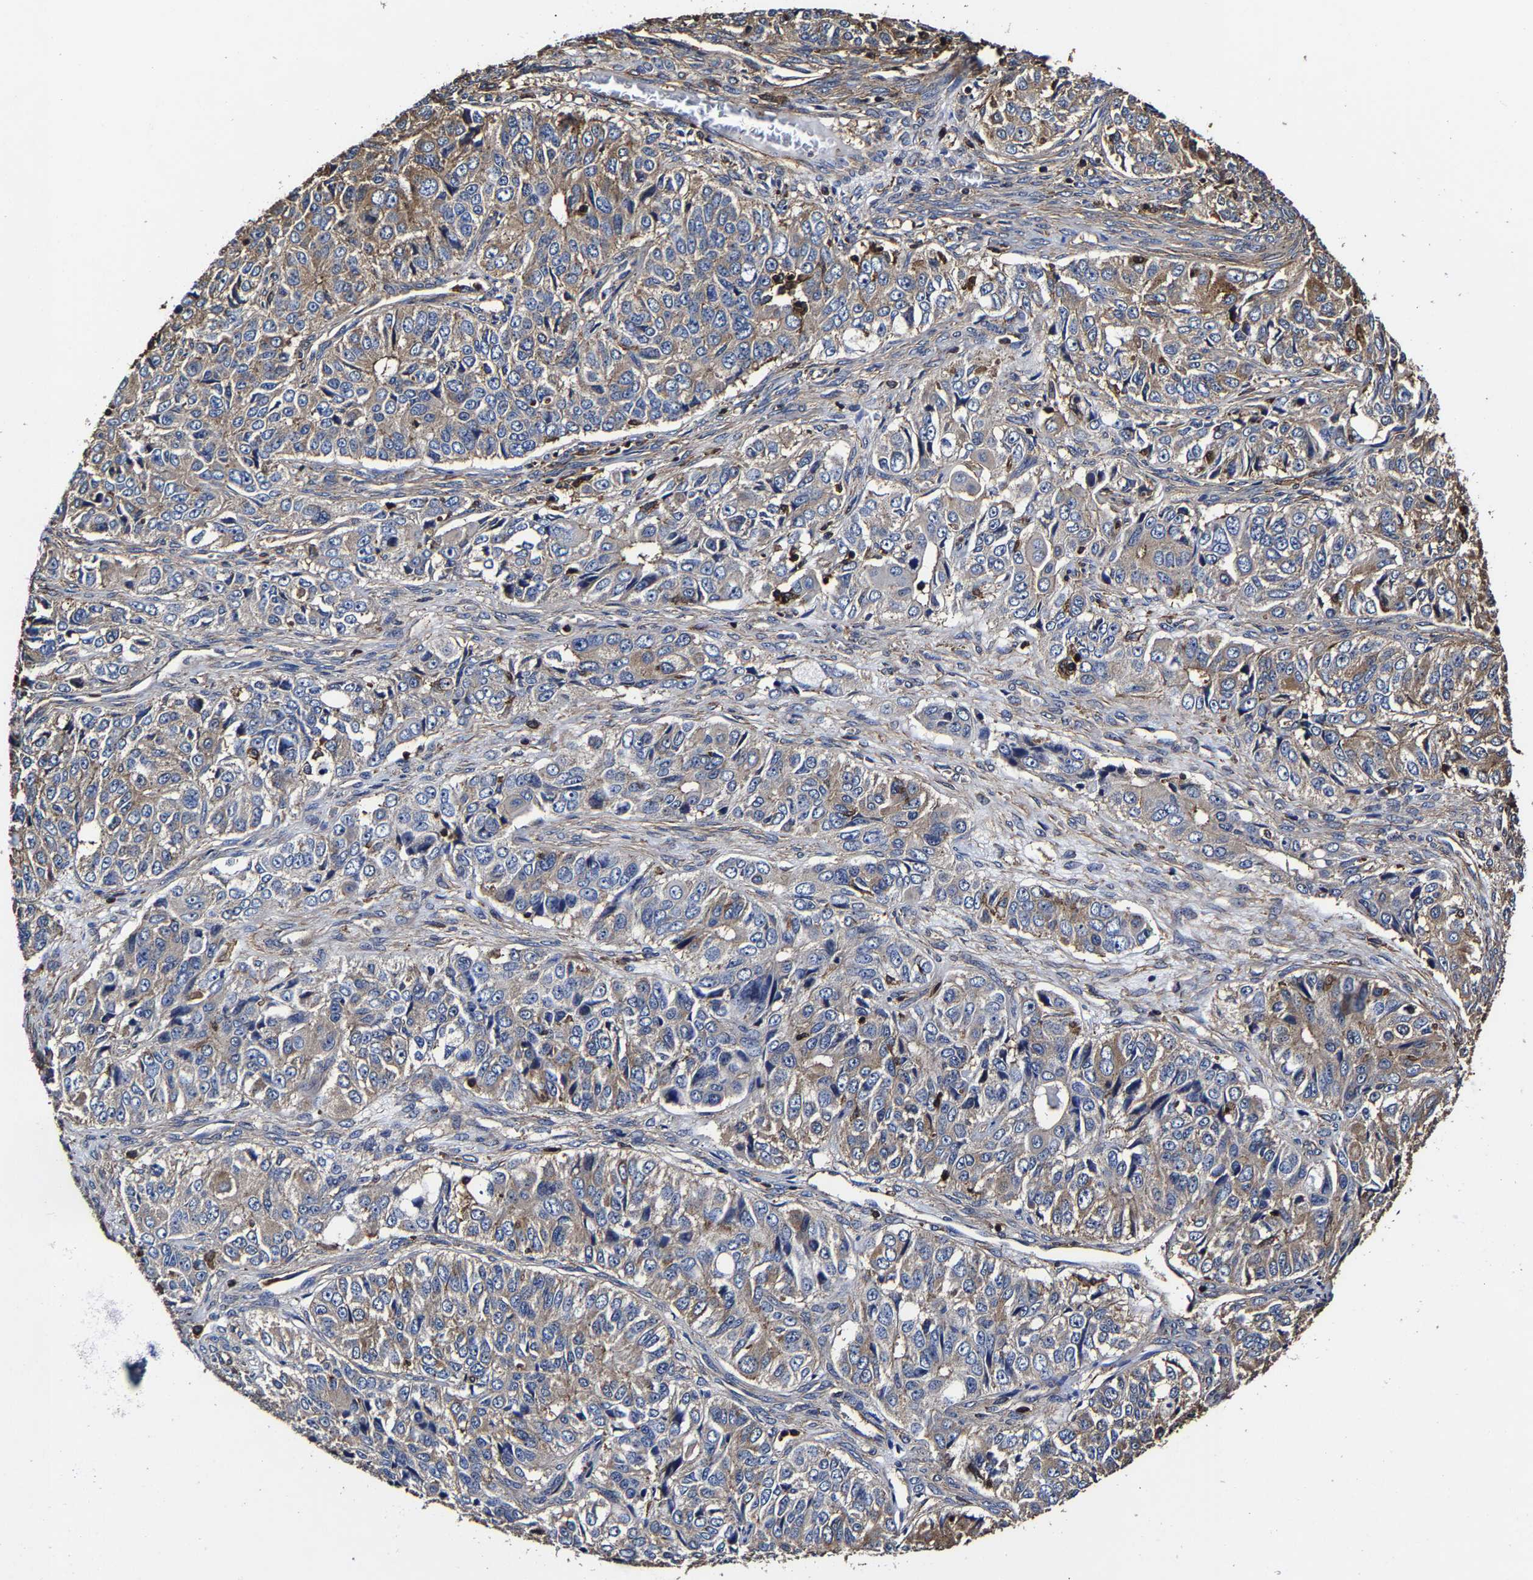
{"staining": {"intensity": "moderate", "quantity": "25%-75%", "location": "cytoplasmic/membranous"}, "tissue": "ovarian cancer", "cell_type": "Tumor cells", "image_type": "cancer", "snomed": [{"axis": "morphology", "description": "Carcinoma, endometroid"}, {"axis": "topography", "description": "Ovary"}], "caption": "IHC of human ovarian endometroid carcinoma demonstrates medium levels of moderate cytoplasmic/membranous expression in about 25%-75% of tumor cells.", "gene": "SSH3", "patient": {"sex": "female", "age": 51}}